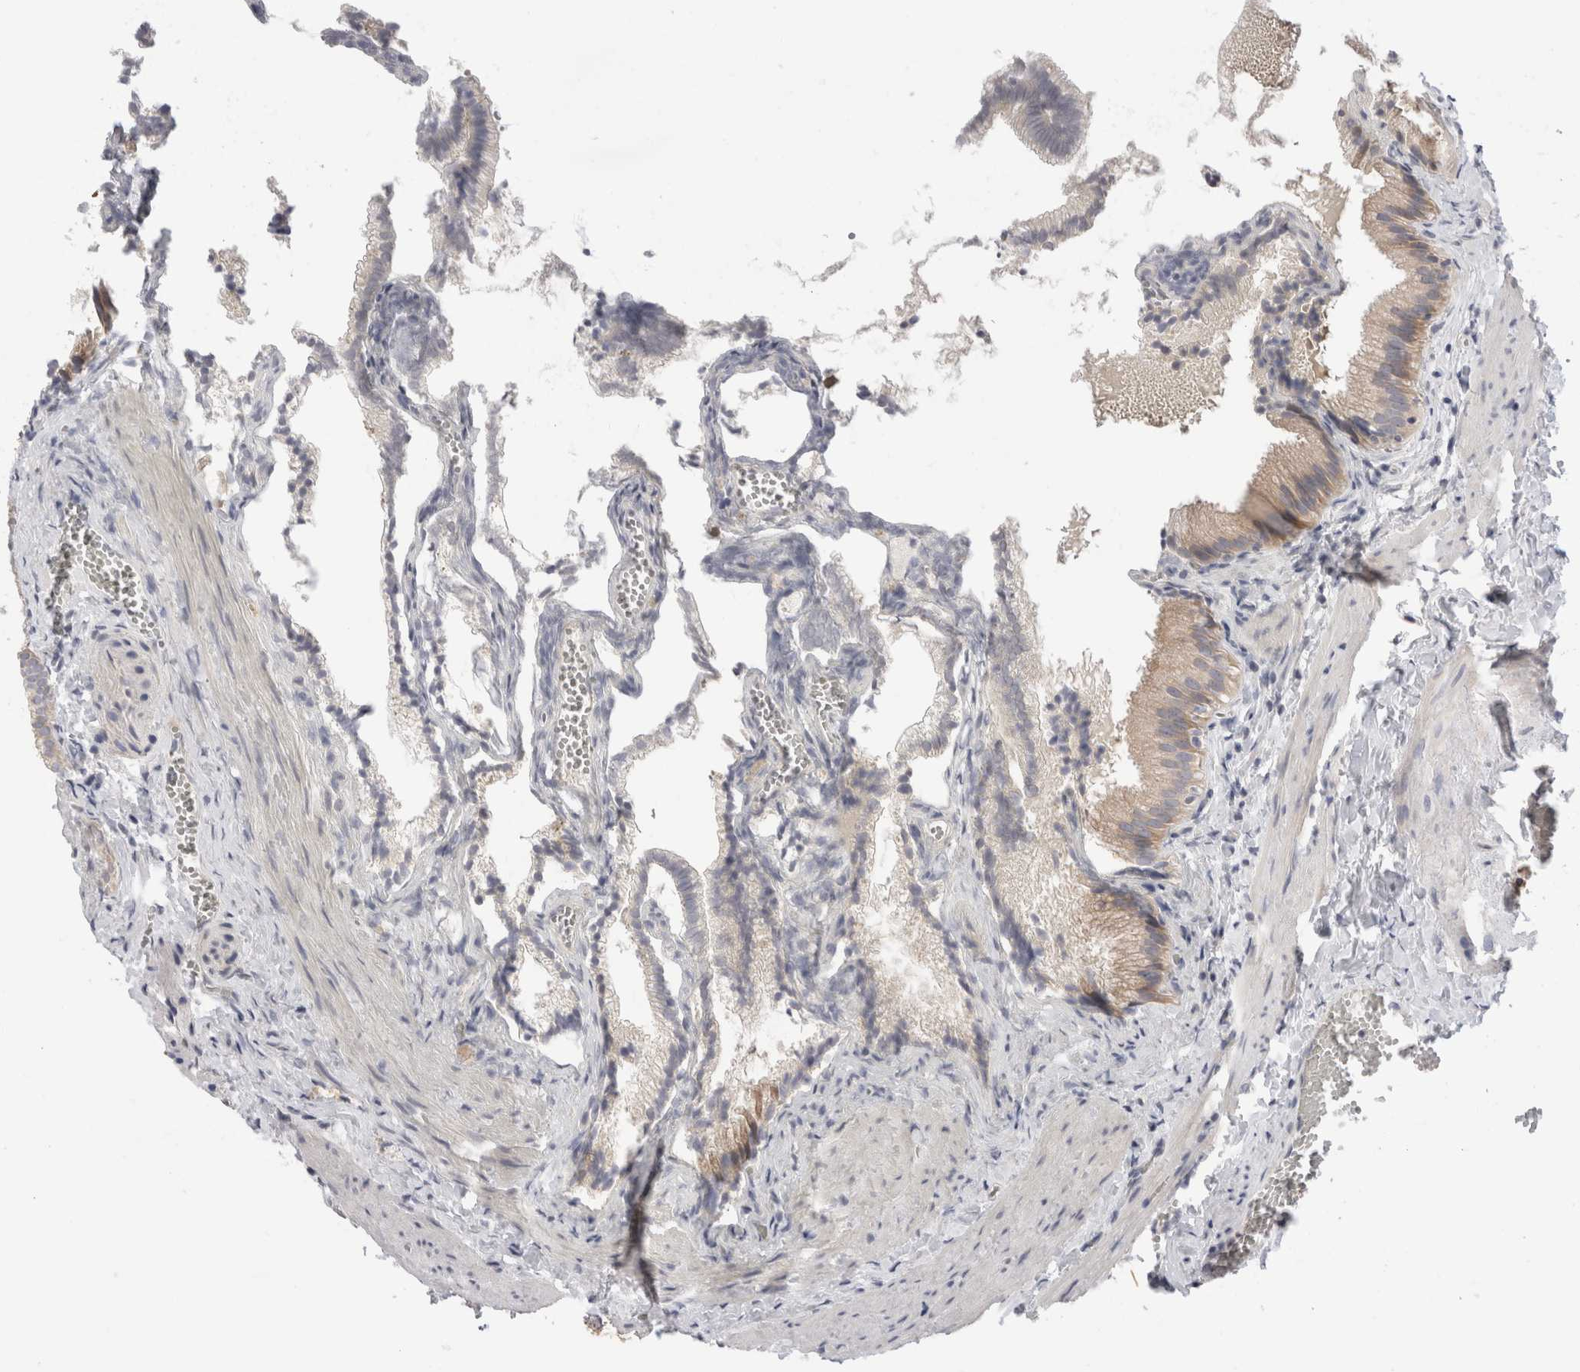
{"staining": {"intensity": "moderate", "quantity": ">75%", "location": "cytoplasmic/membranous"}, "tissue": "gallbladder", "cell_type": "Glandular cells", "image_type": "normal", "snomed": [{"axis": "morphology", "description": "Normal tissue, NOS"}, {"axis": "topography", "description": "Gallbladder"}], "caption": "Immunohistochemistry (IHC) histopathology image of unremarkable gallbladder: gallbladder stained using IHC displays medium levels of moderate protein expression localized specifically in the cytoplasmic/membranous of glandular cells, appearing as a cytoplasmic/membranous brown color.", "gene": "SYTL5", "patient": {"sex": "male", "age": 38}}